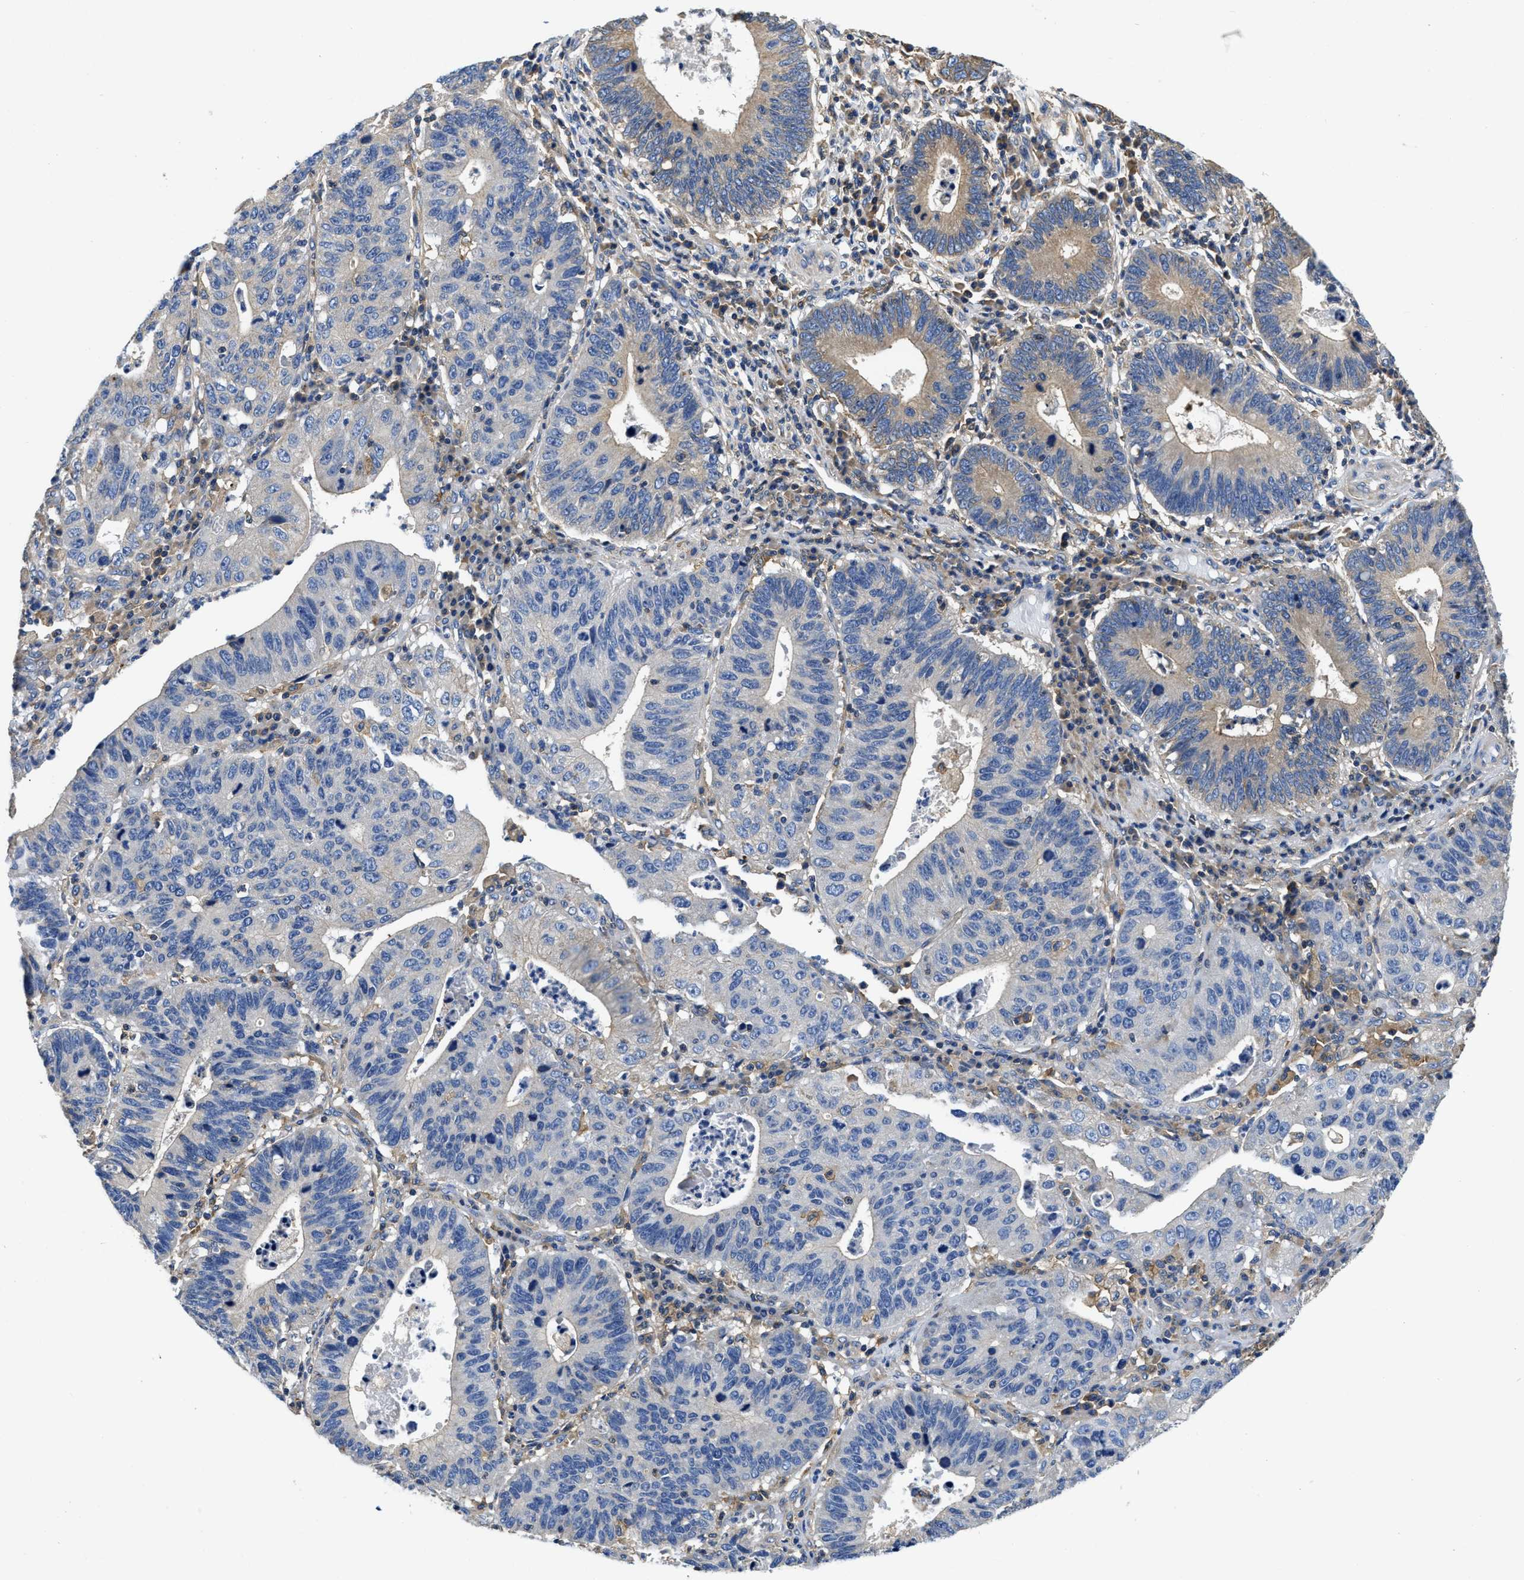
{"staining": {"intensity": "weak", "quantity": "<25%", "location": "cytoplasmic/membranous"}, "tissue": "stomach cancer", "cell_type": "Tumor cells", "image_type": "cancer", "snomed": [{"axis": "morphology", "description": "Adenocarcinoma, NOS"}, {"axis": "topography", "description": "Stomach"}], "caption": "This micrograph is of stomach adenocarcinoma stained with IHC to label a protein in brown with the nuclei are counter-stained blue. There is no expression in tumor cells.", "gene": "STAT2", "patient": {"sex": "male", "age": 59}}